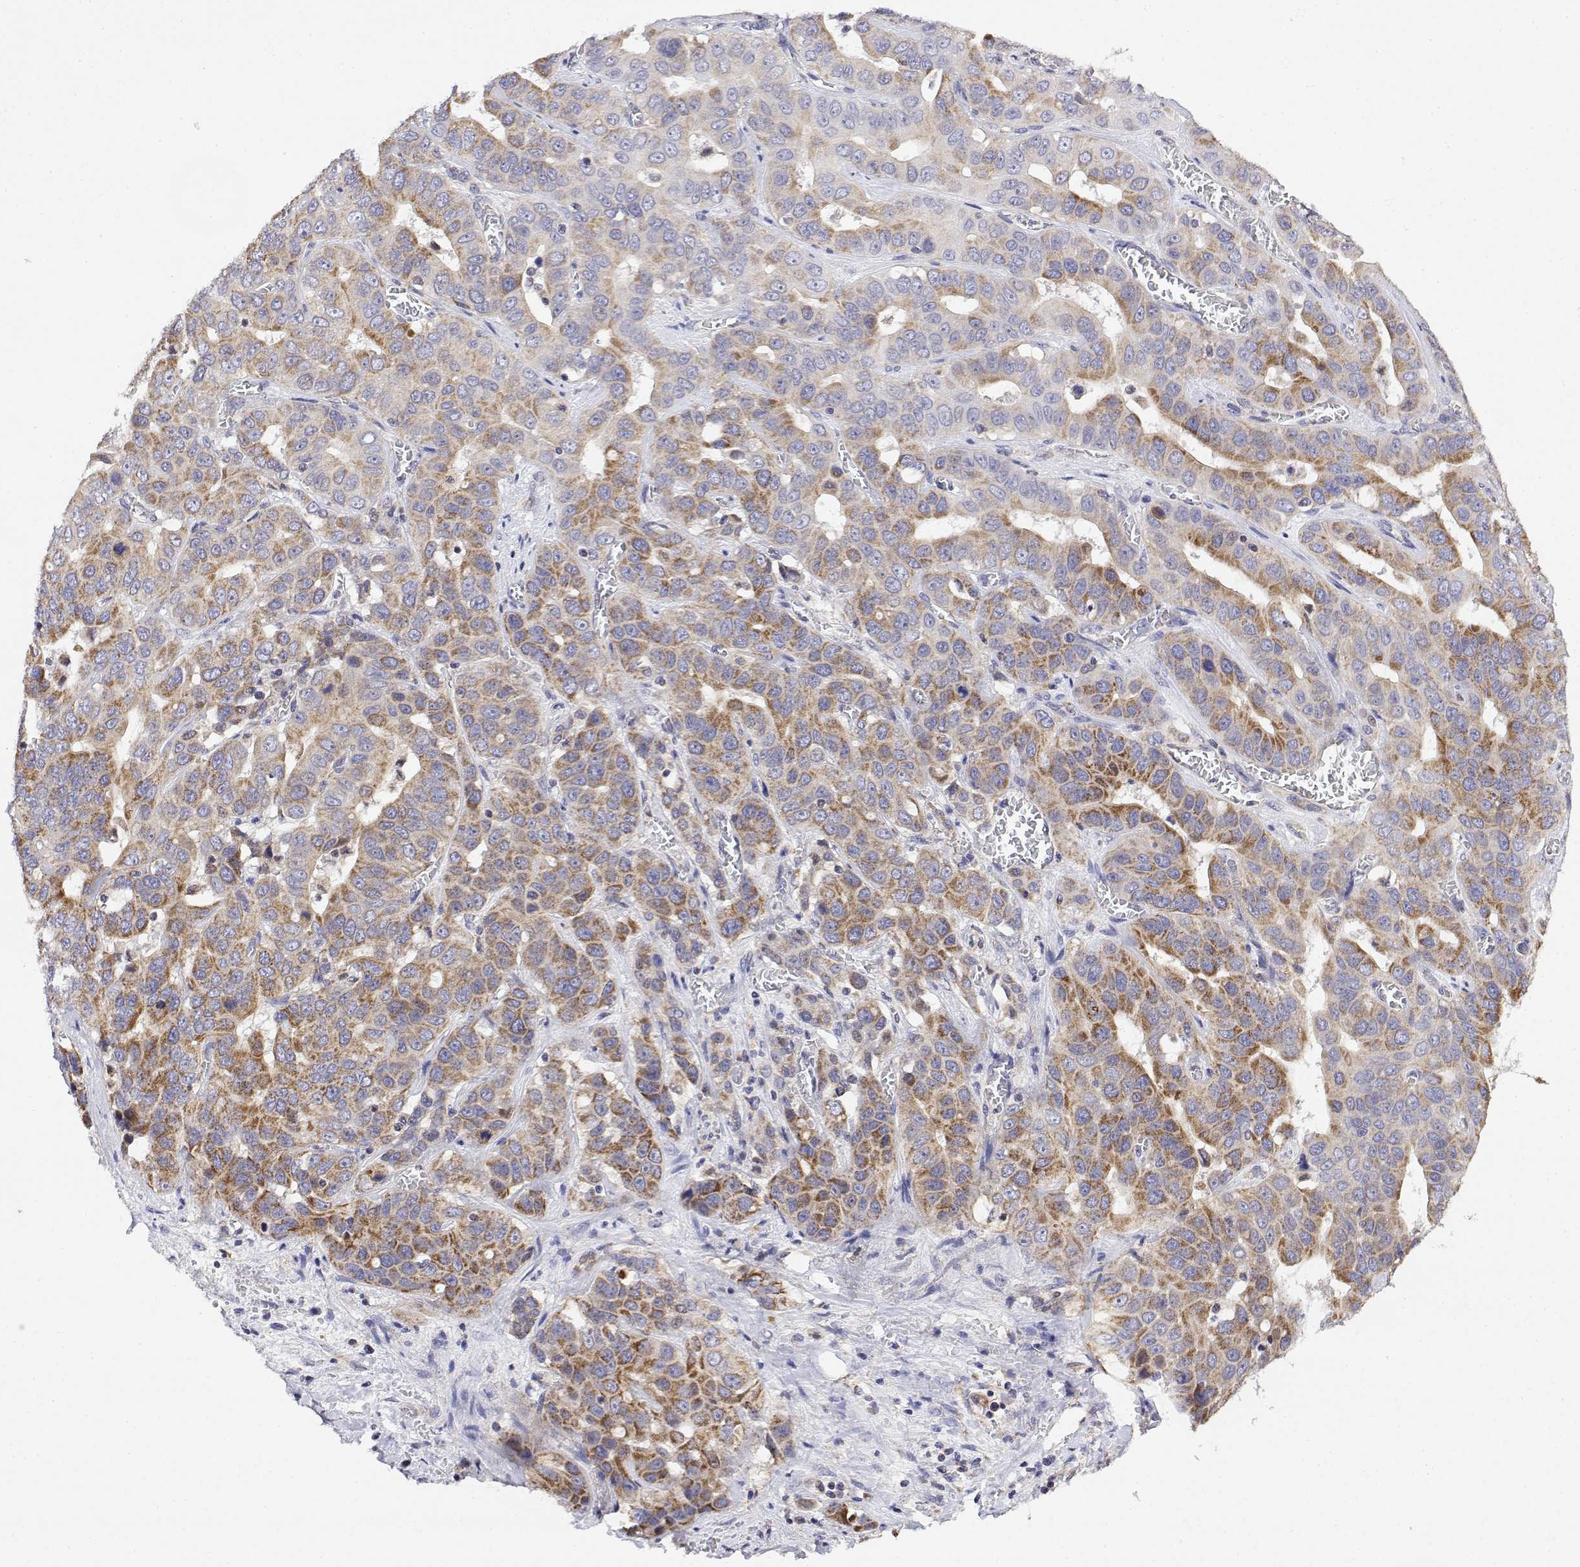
{"staining": {"intensity": "moderate", "quantity": ">75%", "location": "cytoplasmic/membranous"}, "tissue": "liver cancer", "cell_type": "Tumor cells", "image_type": "cancer", "snomed": [{"axis": "morphology", "description": "Cholangiocarcinoma"}, {"axis": "topography", "description": "Liver"}], "caption": "A brown stain labels moderate cytoplasmic/membranous expression of a protein in human cholangiocarcinoma (liver) tumor cells. The staining was performed using DAB, with brown indicating positive protein expression. Nuclei are stained blue with hematoxylin.", "gene": "GADD45GIP1", "patient": {"sex": "female", "age": 52}}